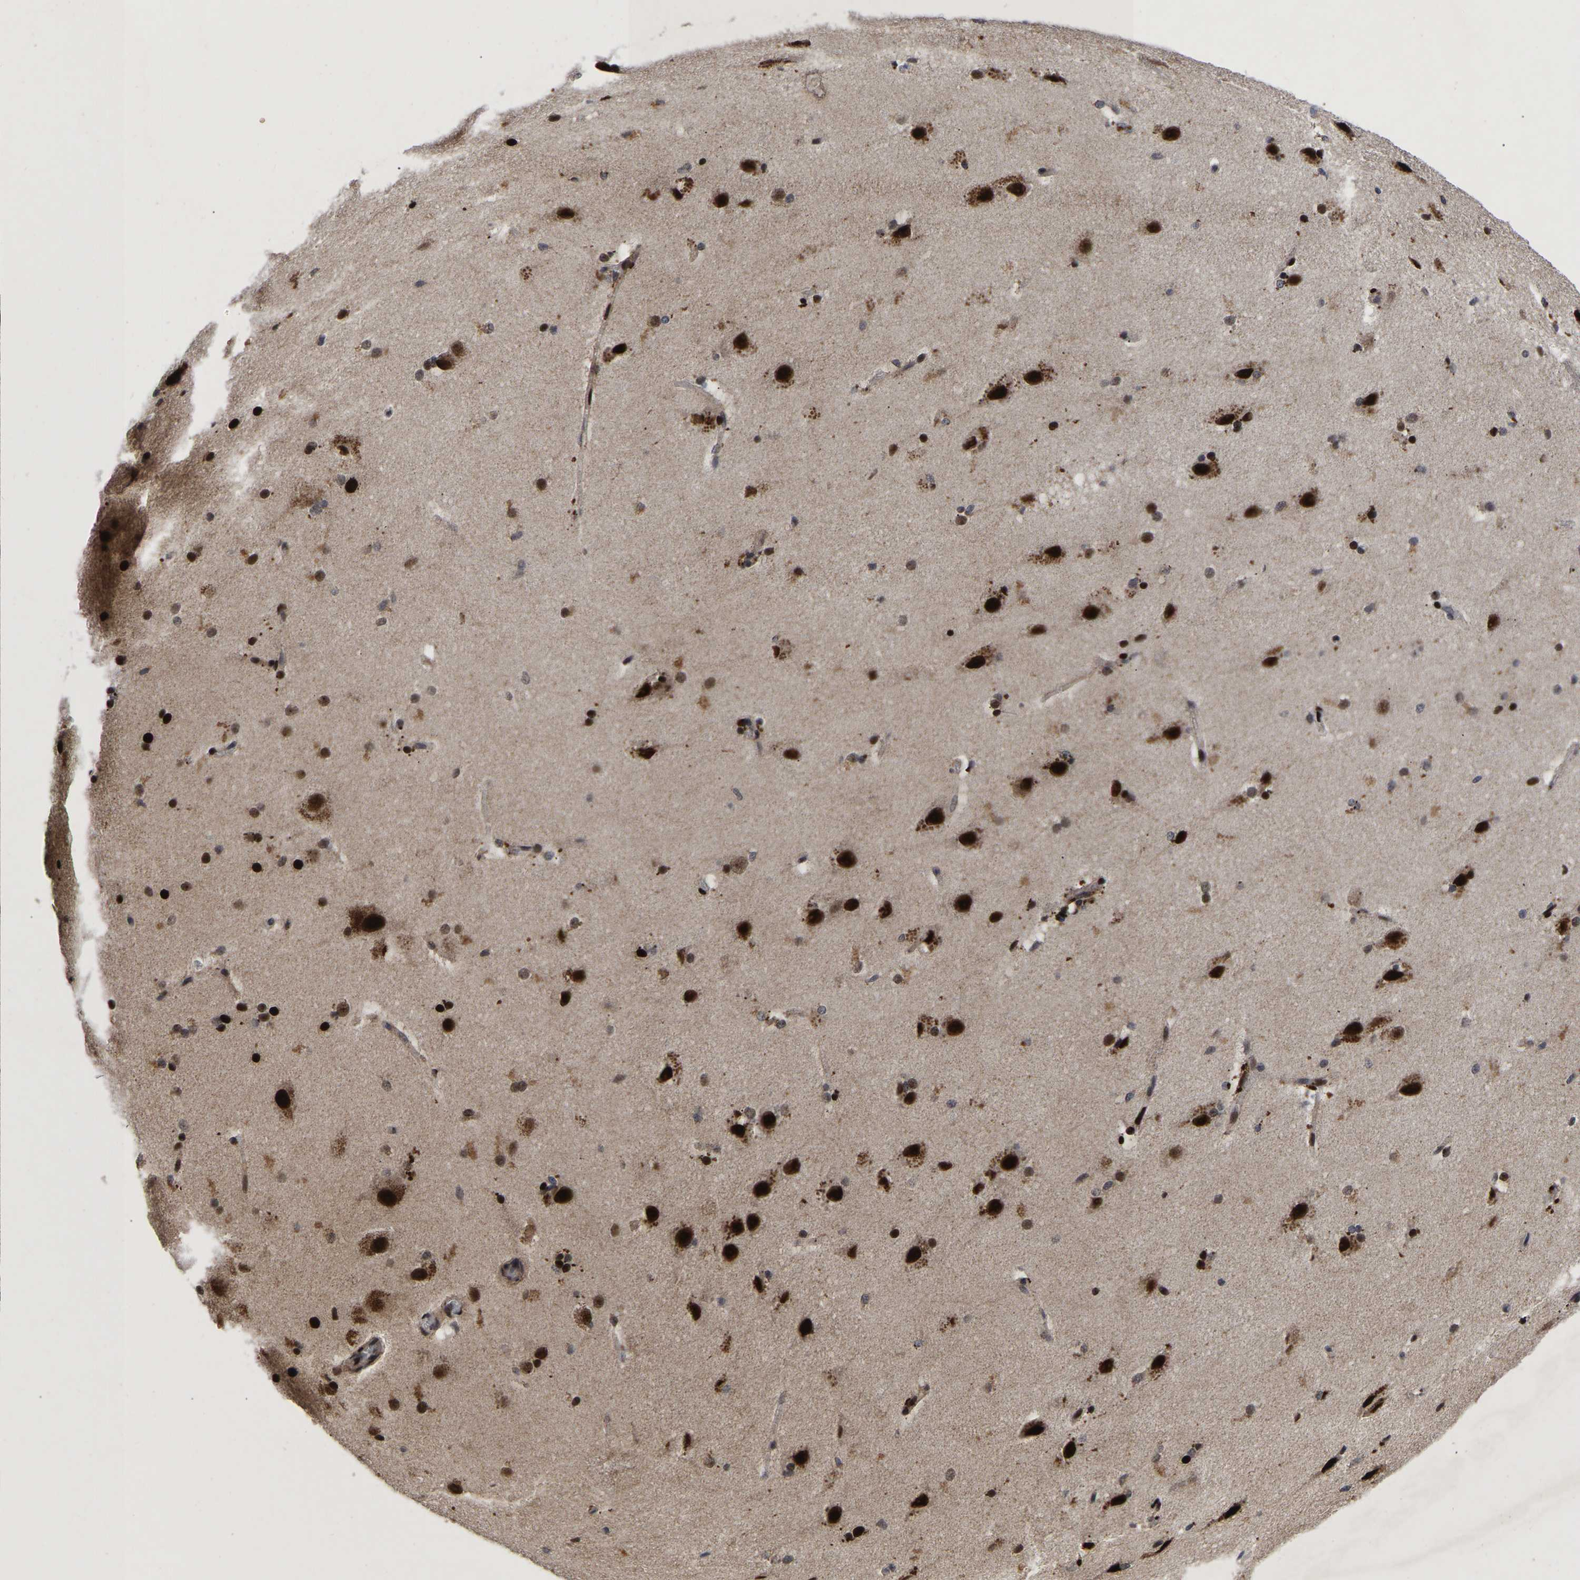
{"staining": {"intensity": "moderate", "quantity": ">75%", "location": "cytoplasmic/membranous,nuclear"}, "tissue": "cerebral cortex", "cell_type": "Endothelial cells", "image_type": "normal", "snomed": [{"axis": "morphology", "description": "Normal tissue, NOS"}, {"axis": "topography", "description": "Cerebral cortex"}, {"axis": "topography", "description": "Hippocampus"}], "caption": "A high-resolution histopathology image shows immunohistochemistry staining of benign cerebral cortex, which exhibits moderate cytoplasmic/membranous,nuclear positivity in approximately >75% of endothelial cells.", "gene": "JUNB", "patient": {"sex": "female", "age": 19}}